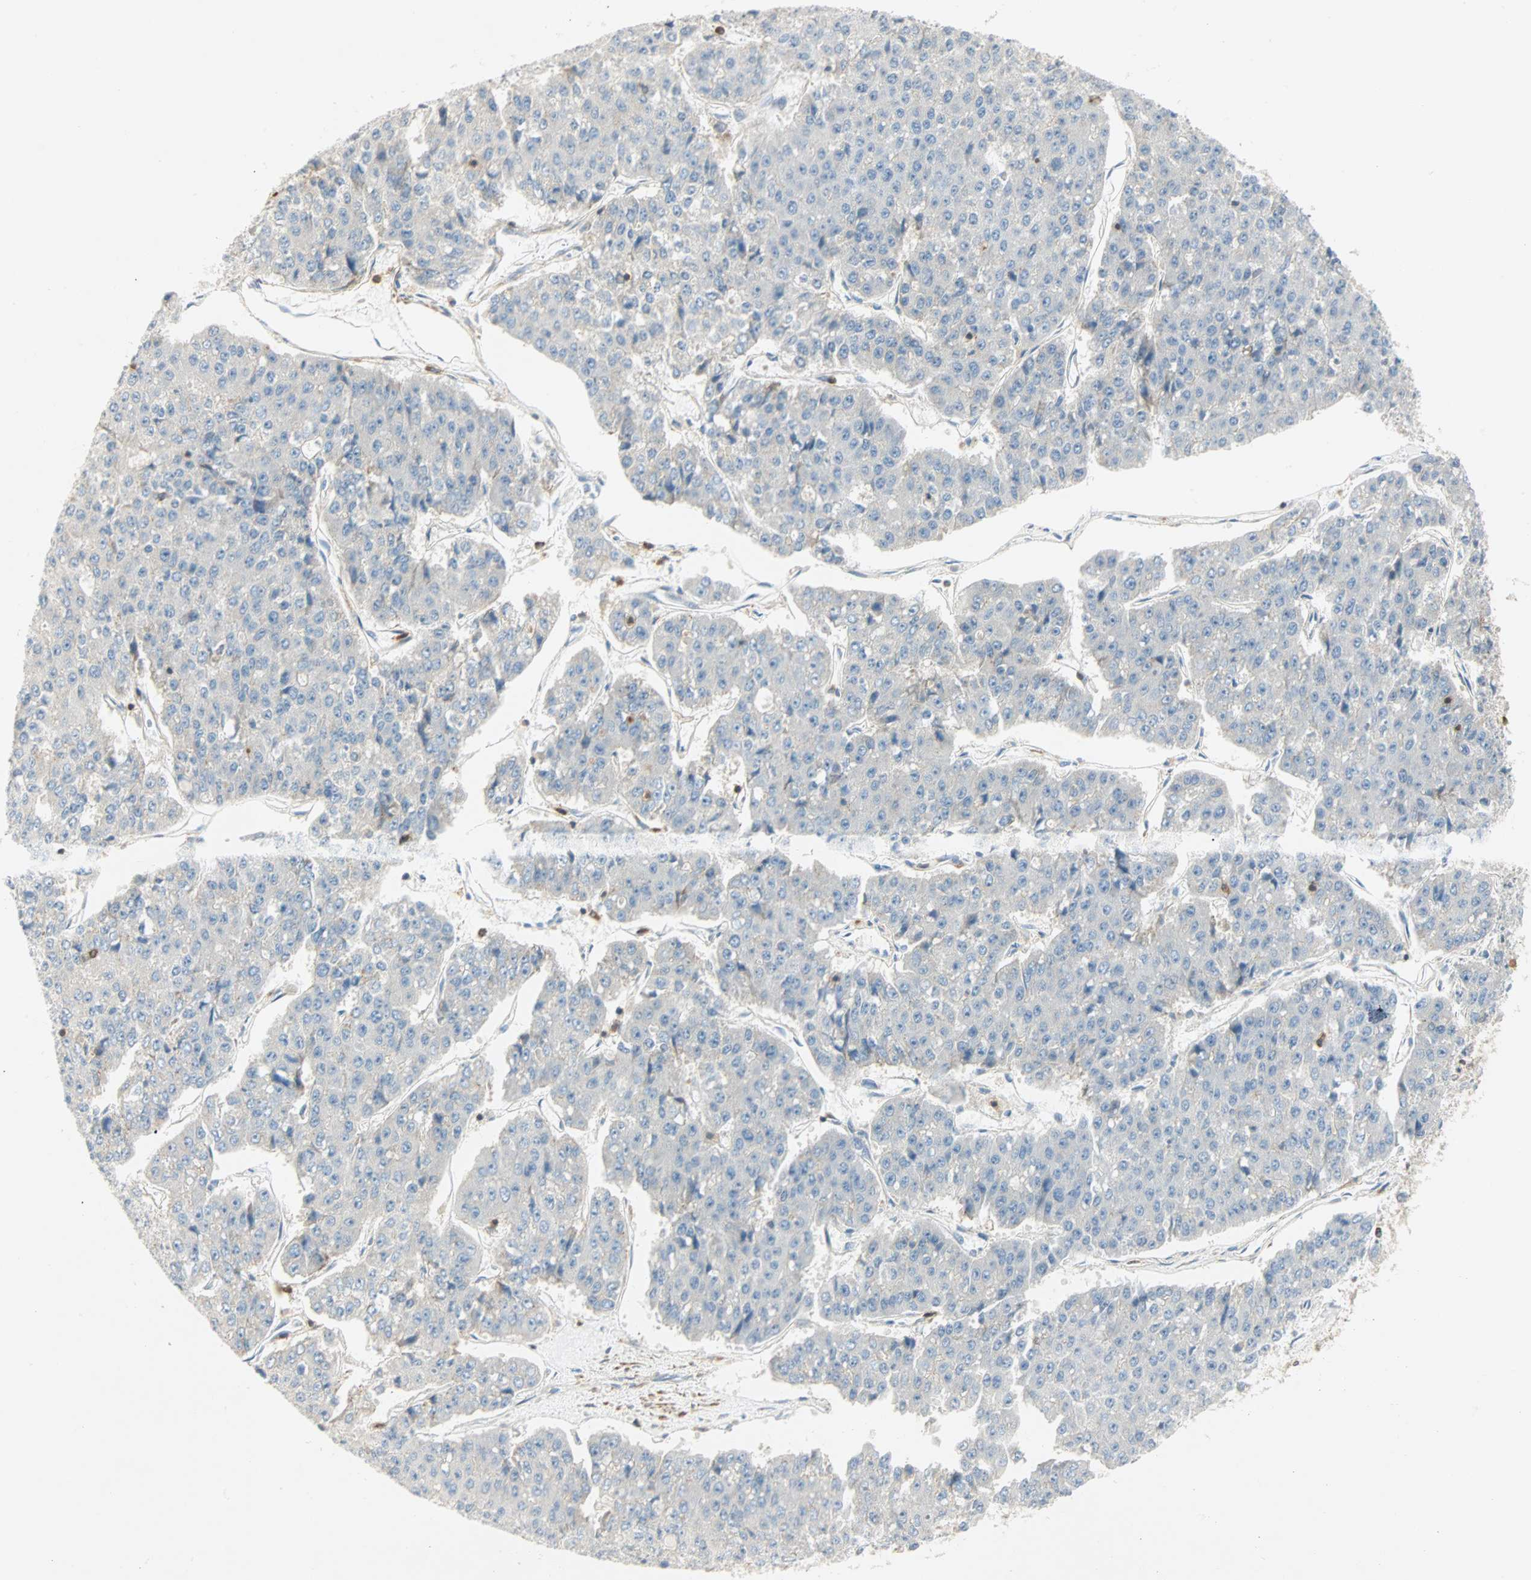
{"staining": {"intensity": "negative", "quantity": "none", "location": "none"}, "tissue": "pancreatic cancer", "cell_type": "Tumor cells", "image_type": "cancer", "snomed": [{"axis": "morphology", "description": "Adenocarcinoma, NOS"}, {"axis": "topography", "description": "Pancreas"}], "caption": "Pancreatic cancer stained for a protein using IHC displays no expression tumor cells.", "gene": "FMNL1", "patient": {"sex": "male", "age": 50}}